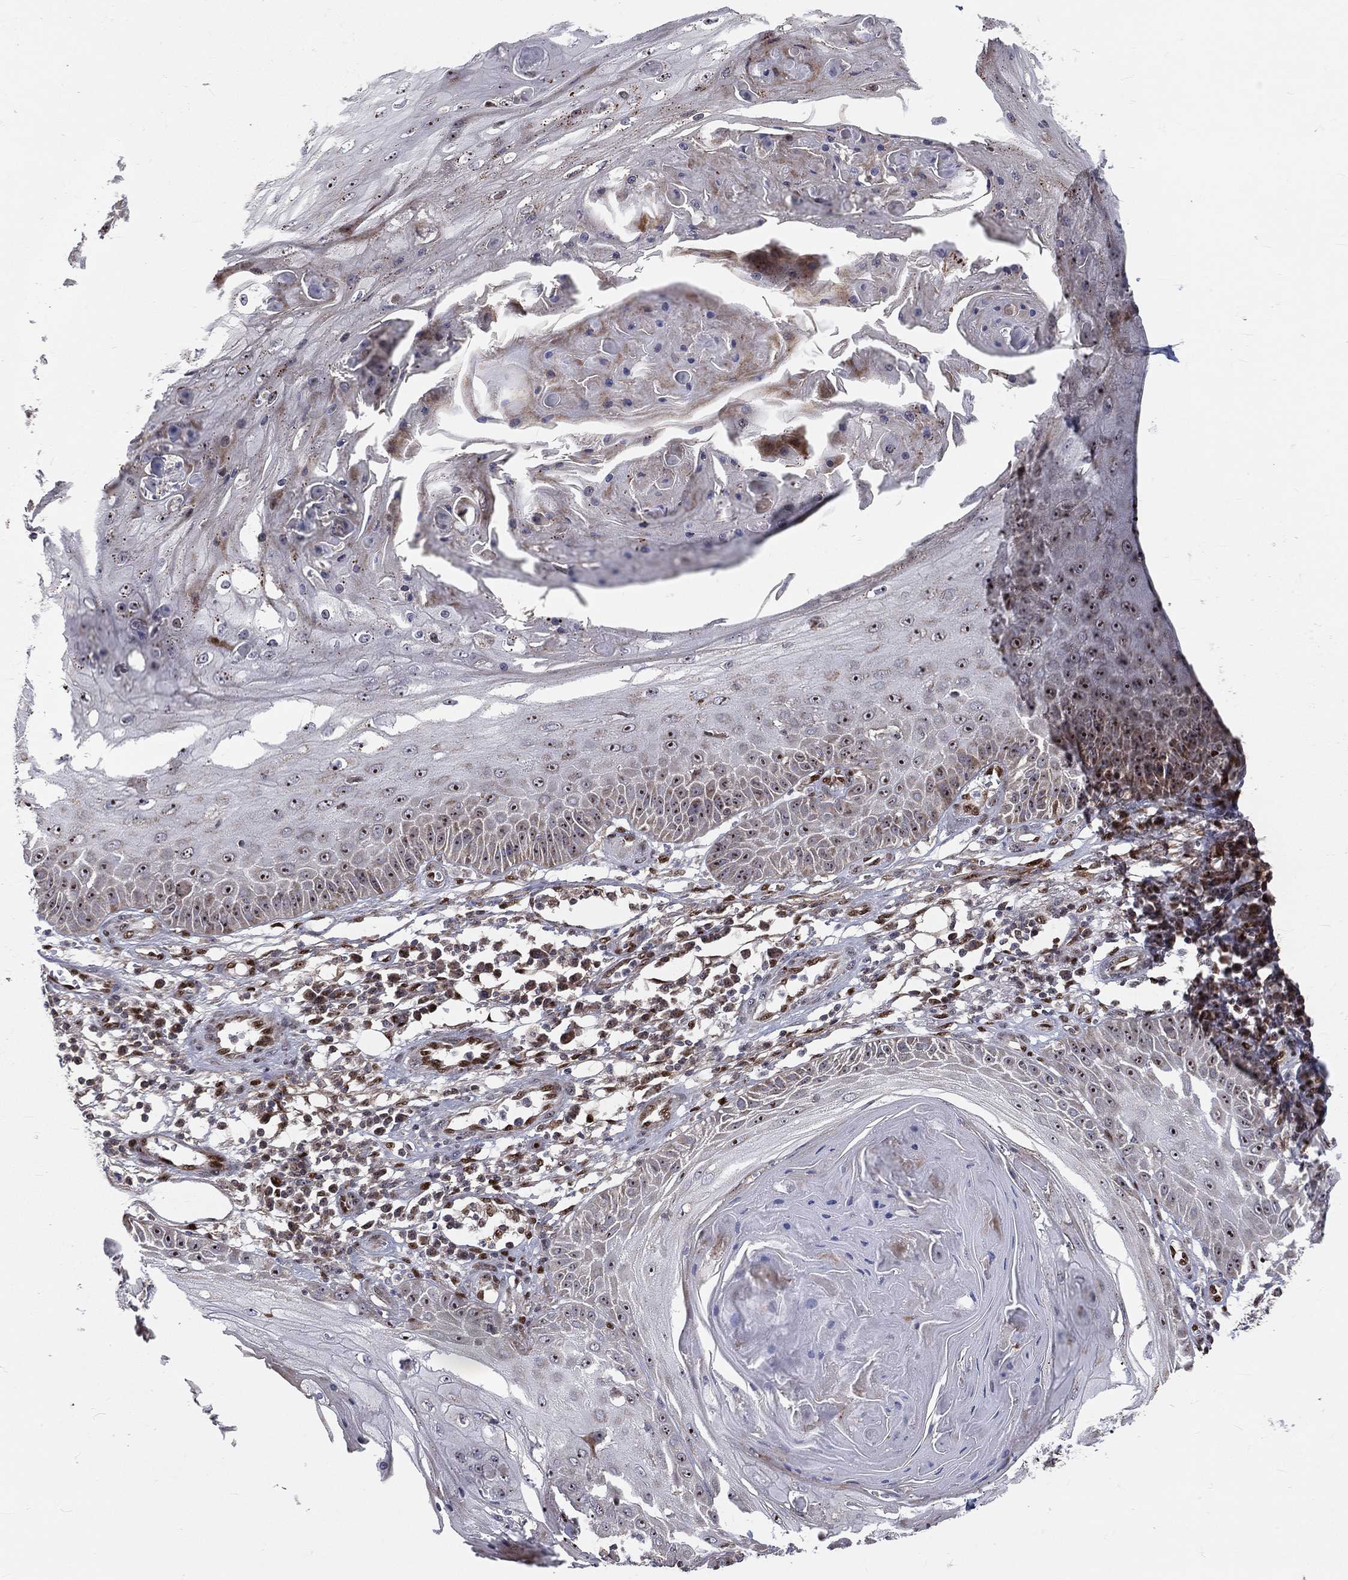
{"staining": {"intensity": "strong", "quantity": "<25%", "location": "nuclear"}, "tissue": "skin cancer", "cell_type": "Tumor cells", "image_type": "cancer", "snomed": [{"axis": "morphology", "description": "Squamous cell carcinoma, NOS"}, {"axis": "topography", "description": "Skin"}], "caption": "Skin squamous cell carcinoma stained with a protein marker displays strong staining in tumor cells.", "gene": "ZEB1", "patient": {"sex": "male", "age": 70}}